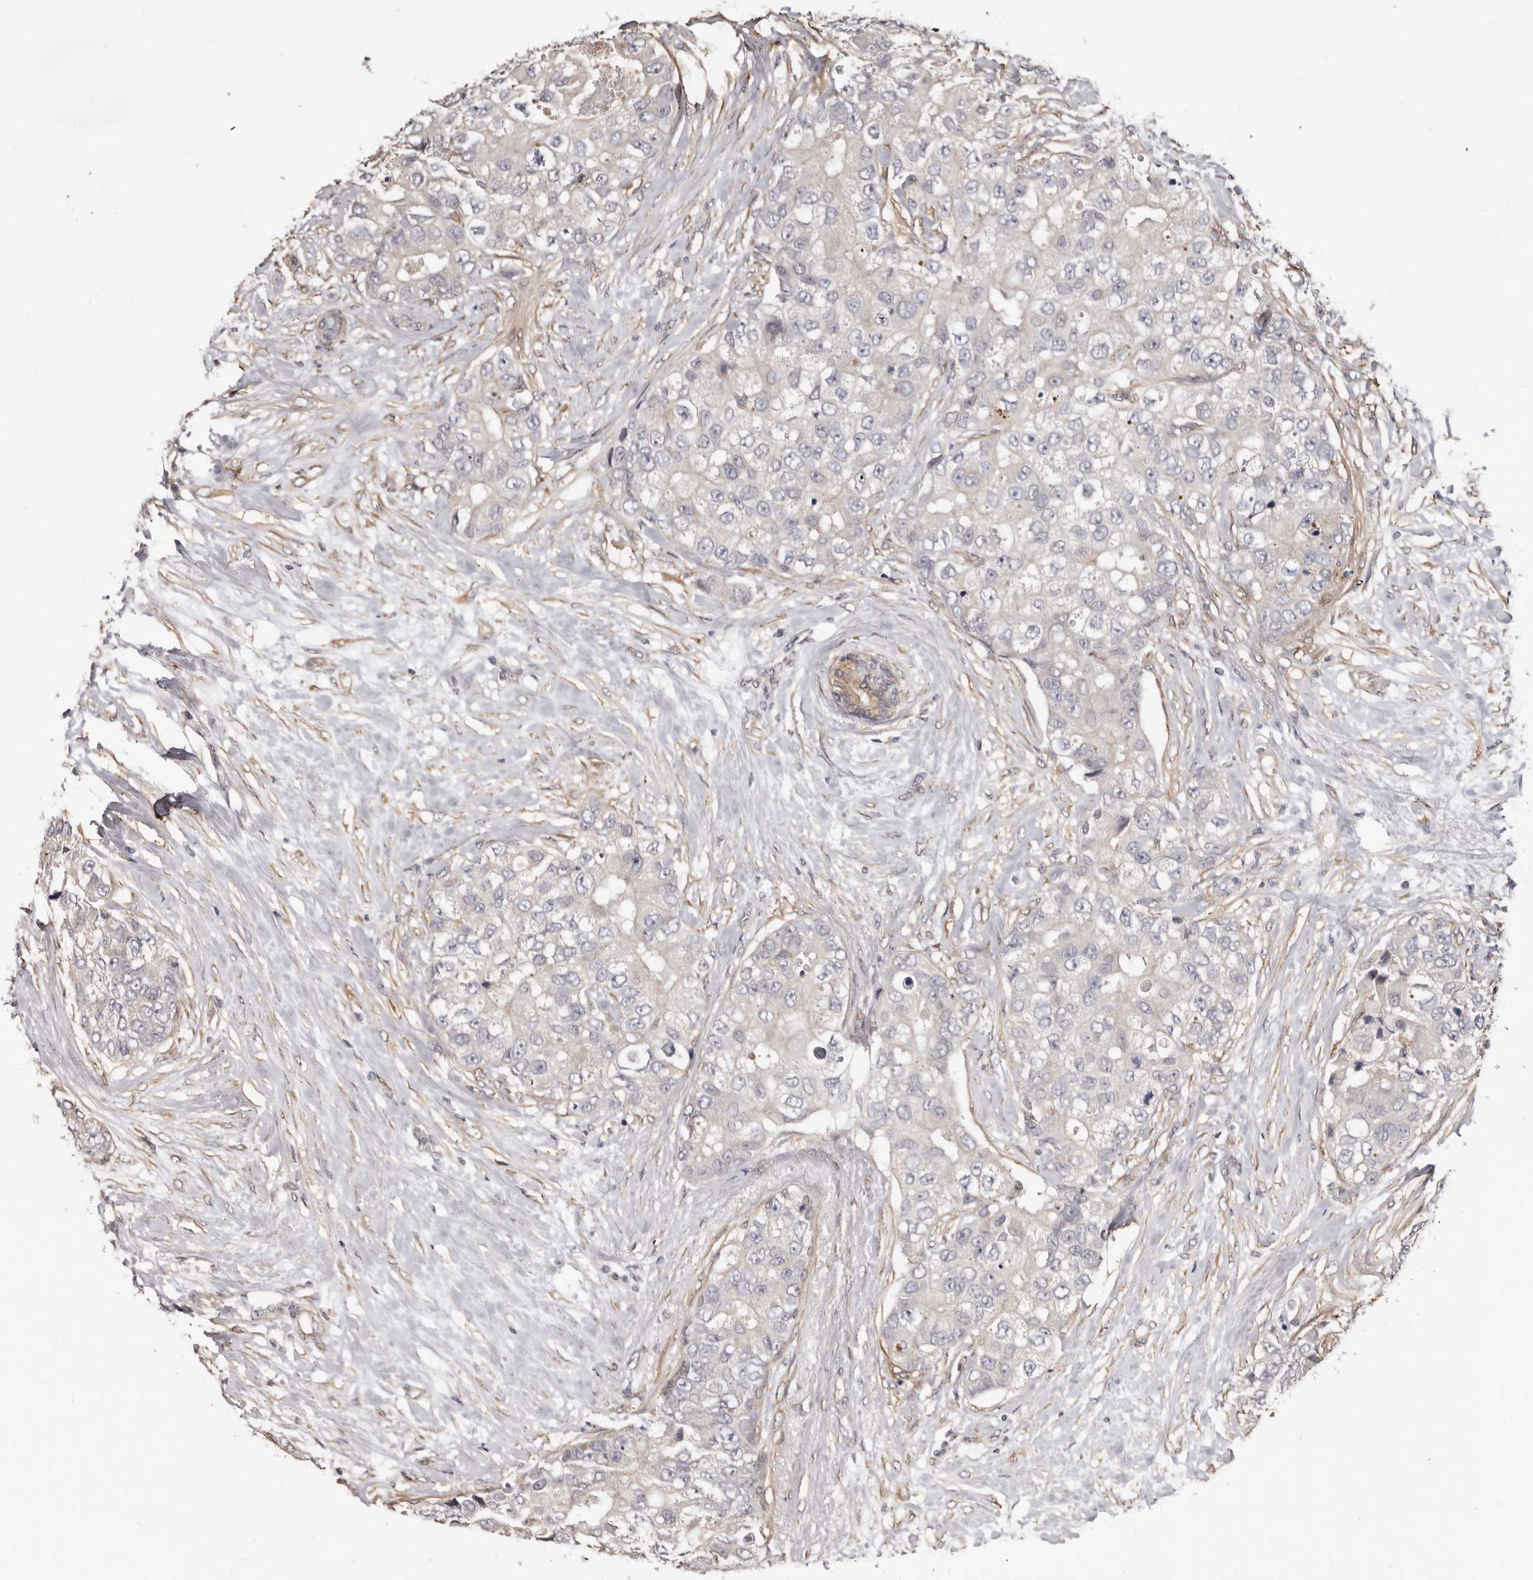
{"staining": {"intensity": "negative", "quantity": "none", "location": "none"}, "tissue": "breast cancer", "cell_type": "Tumor cells", "image_type": "cancer", "snomed": [{"axis": "morphology", "description": "Duct carcinoma"}, {"axis": "topography", "description": "Breast"}], "caption": "Immunohistochemistry micrograph of breast cancer stained for a protein (brown), which exhibits no staining in tumor cells.", "gene": "KHDRBS2", "patient": {"sex": "female", "age": 62}}